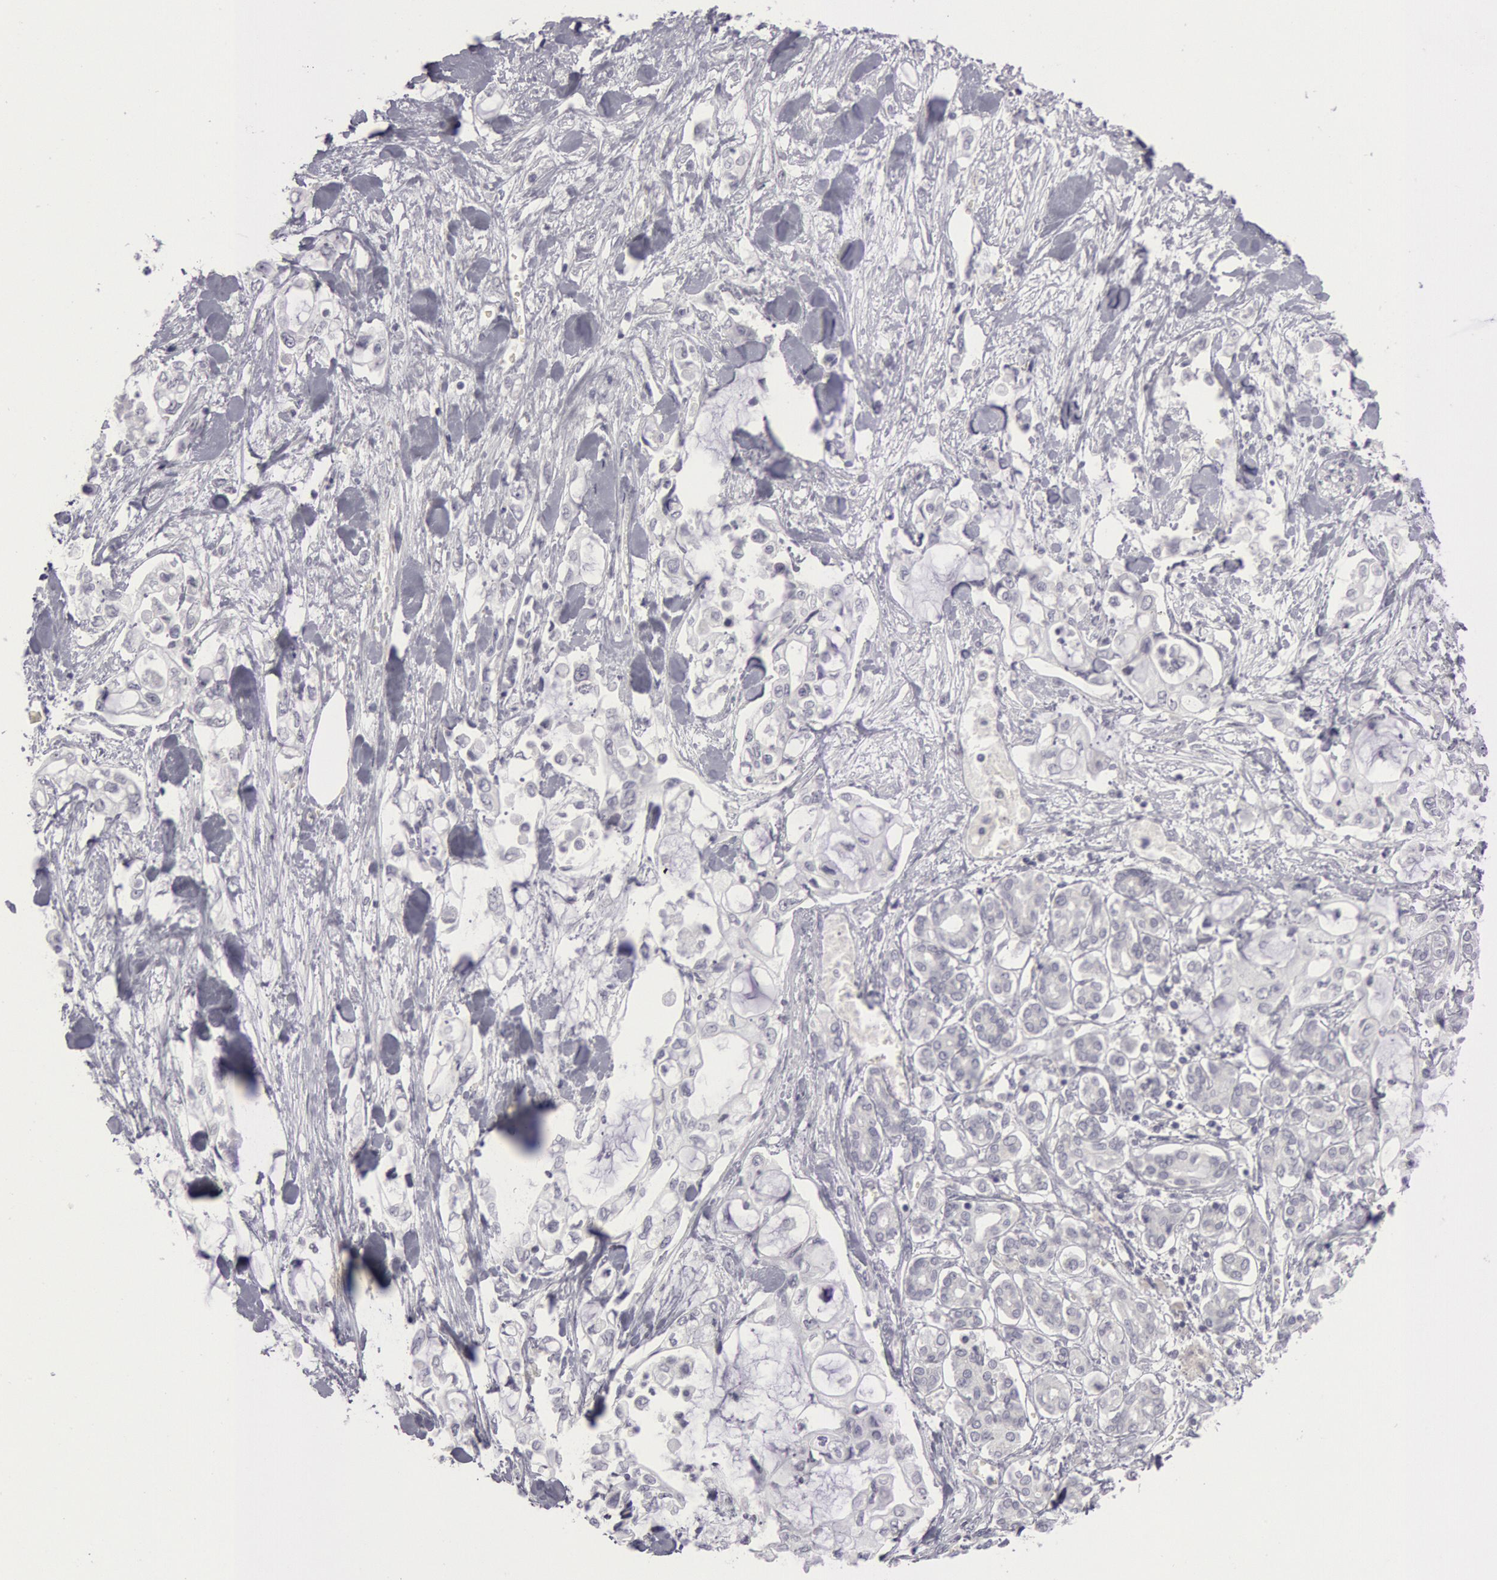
{"staining": {"intensity": "negative", "quantity": "none", "location": "none"}, "tissue": "pancreatic cancer", "cell_type": "Tumor cells", "image_type": "cancer", "snomed": [{"axis": "morphology", "description": "Adenocarcinoma, NOS"}, {"axis": "topography", "description": "Pancreas"}], "caption": "Tumor cells are negative for protein expression in human adenocarcinoma (pancreatic).", "gene": "KRT16", "patient": {"sex": "female", "age": 70}}